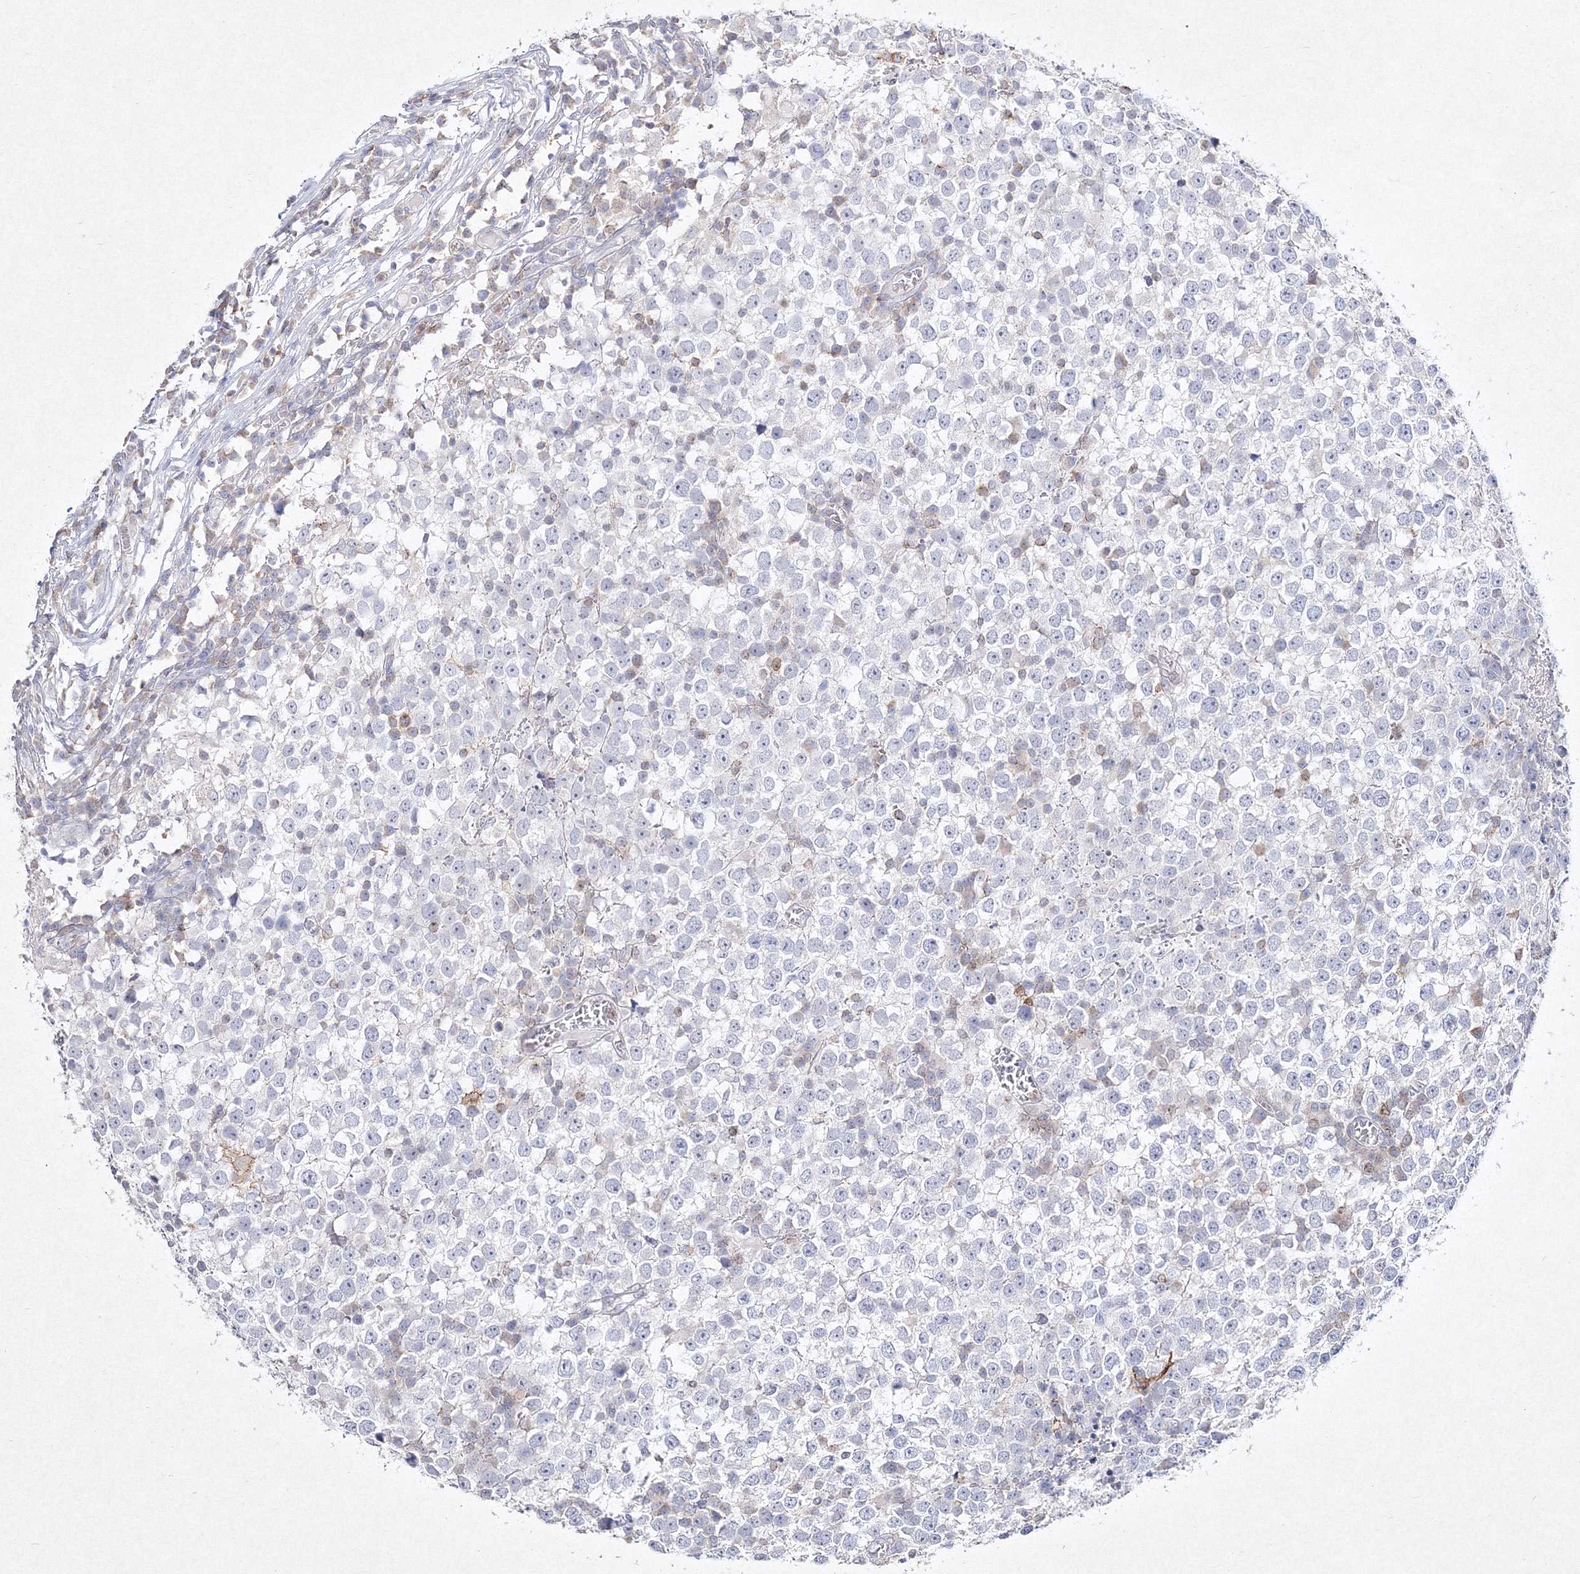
{"staining": {"intensity": "negative", "quantity": "none", "location": "none"}, "tissue": "testis cancer", "cell_type": "Tumor cells", "image_type": "cancer", "snomed": [{"axis": "morphology", "description": "Seminoma, NOS"}, {"axis": "topography", "description": "Testis"}], "caption": "An IHC histopathology image of seminoma (testis) is shown. There is no staining in tumor cells of seminoma (testis). (DAB immunohistochemistry with hematoxylin counter stain).", "gene": "HCST", "patient": {"sex": "male", "age": 65}}